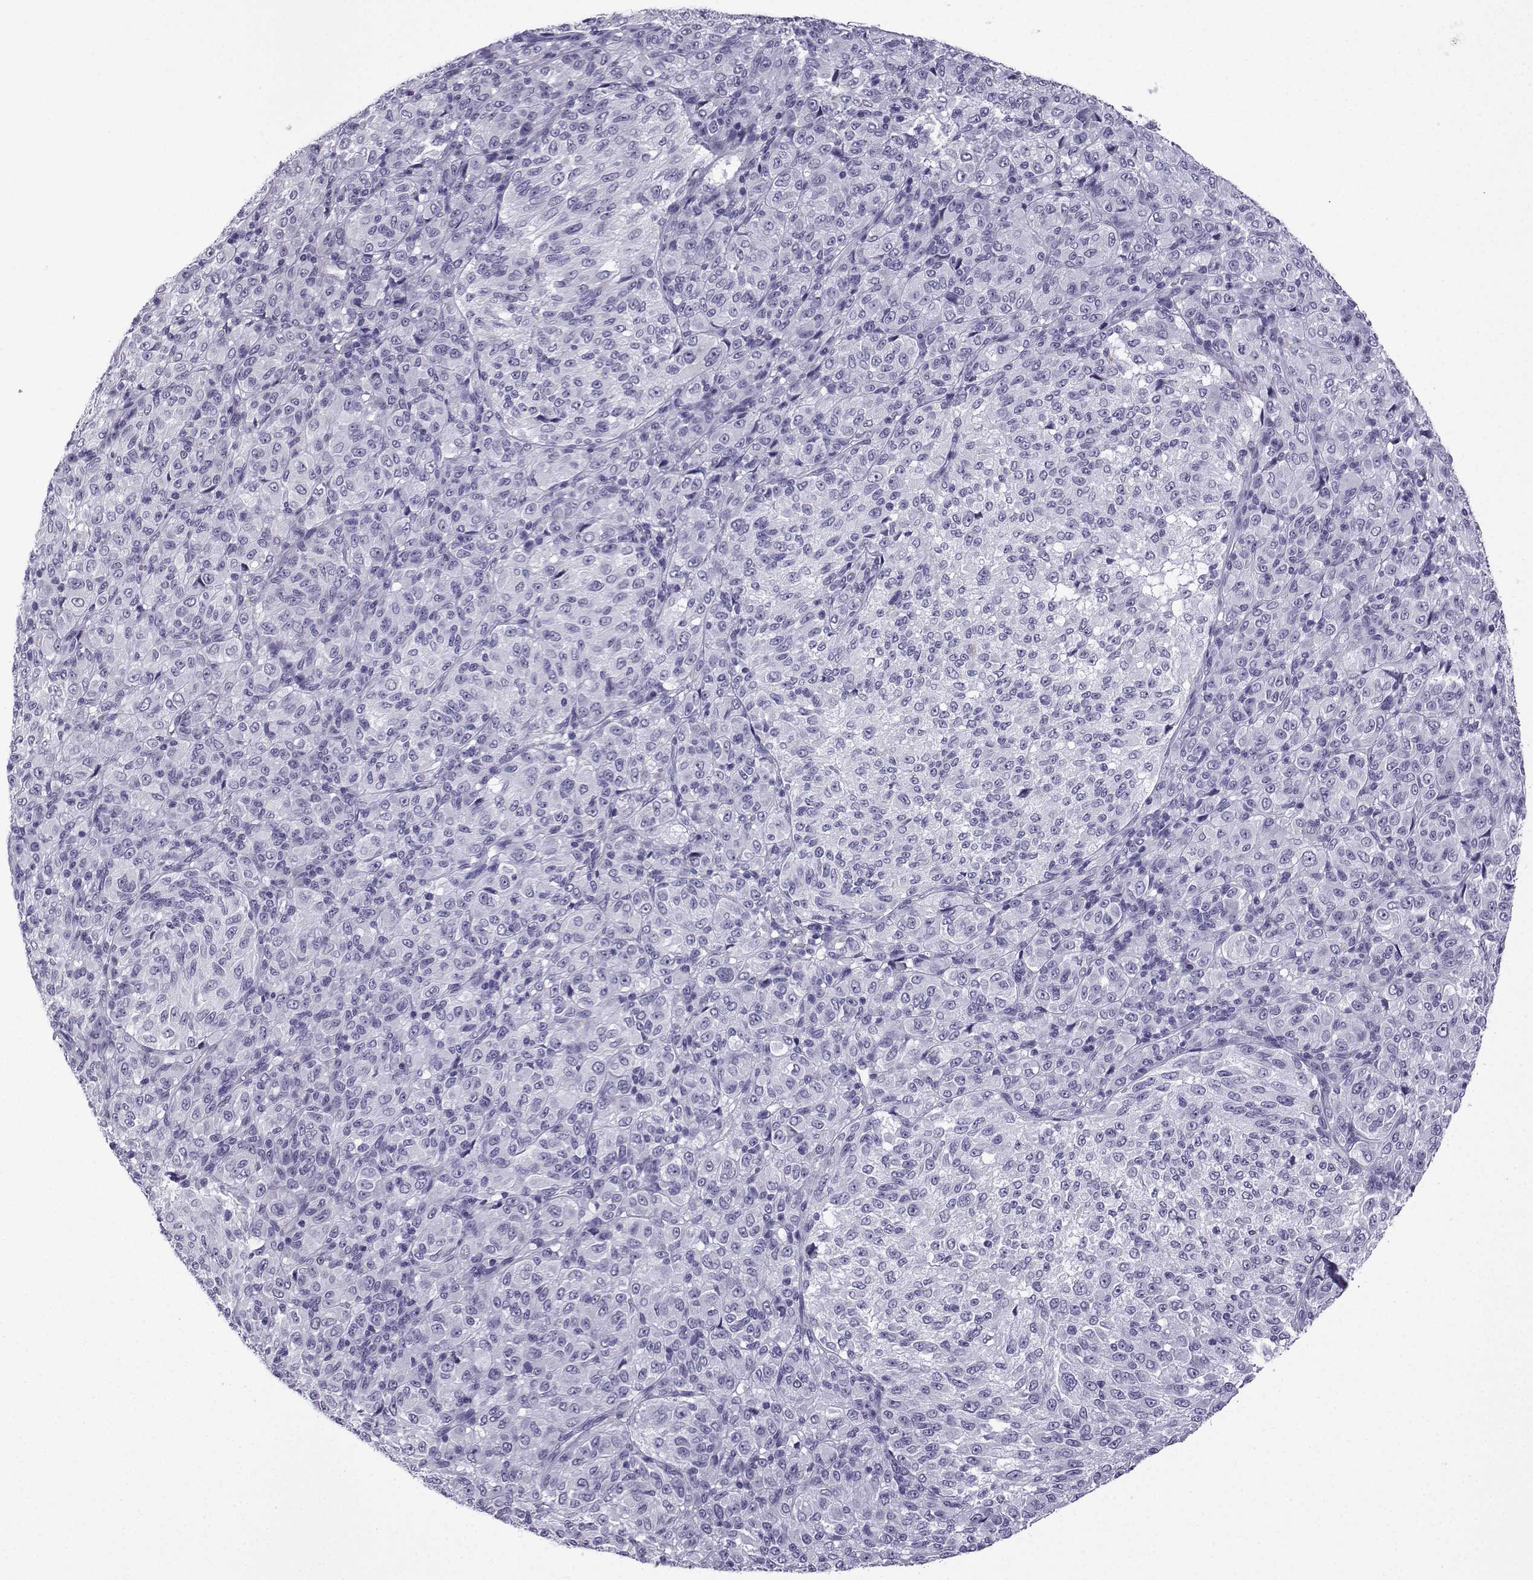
{"staining": {"intensity": "negative", "quantity": "none", "location": "none"}, "tissue": "melanoma", "cell_type": "Tumor cells", "image_type": "cancer", "snomed": [{"axis": "morphology", "description": "Malignant melanoma, Metastatic site"}, {"axis": "topography", "description": "Brain"}], "caption": "This is a photomicrograph of IHC staining of melanoma, which shows no expression in tumor cells. (DAB IHC, high magnification).", "gene": "MRGBP", "patient": {"sex": "female", "age": 56}}